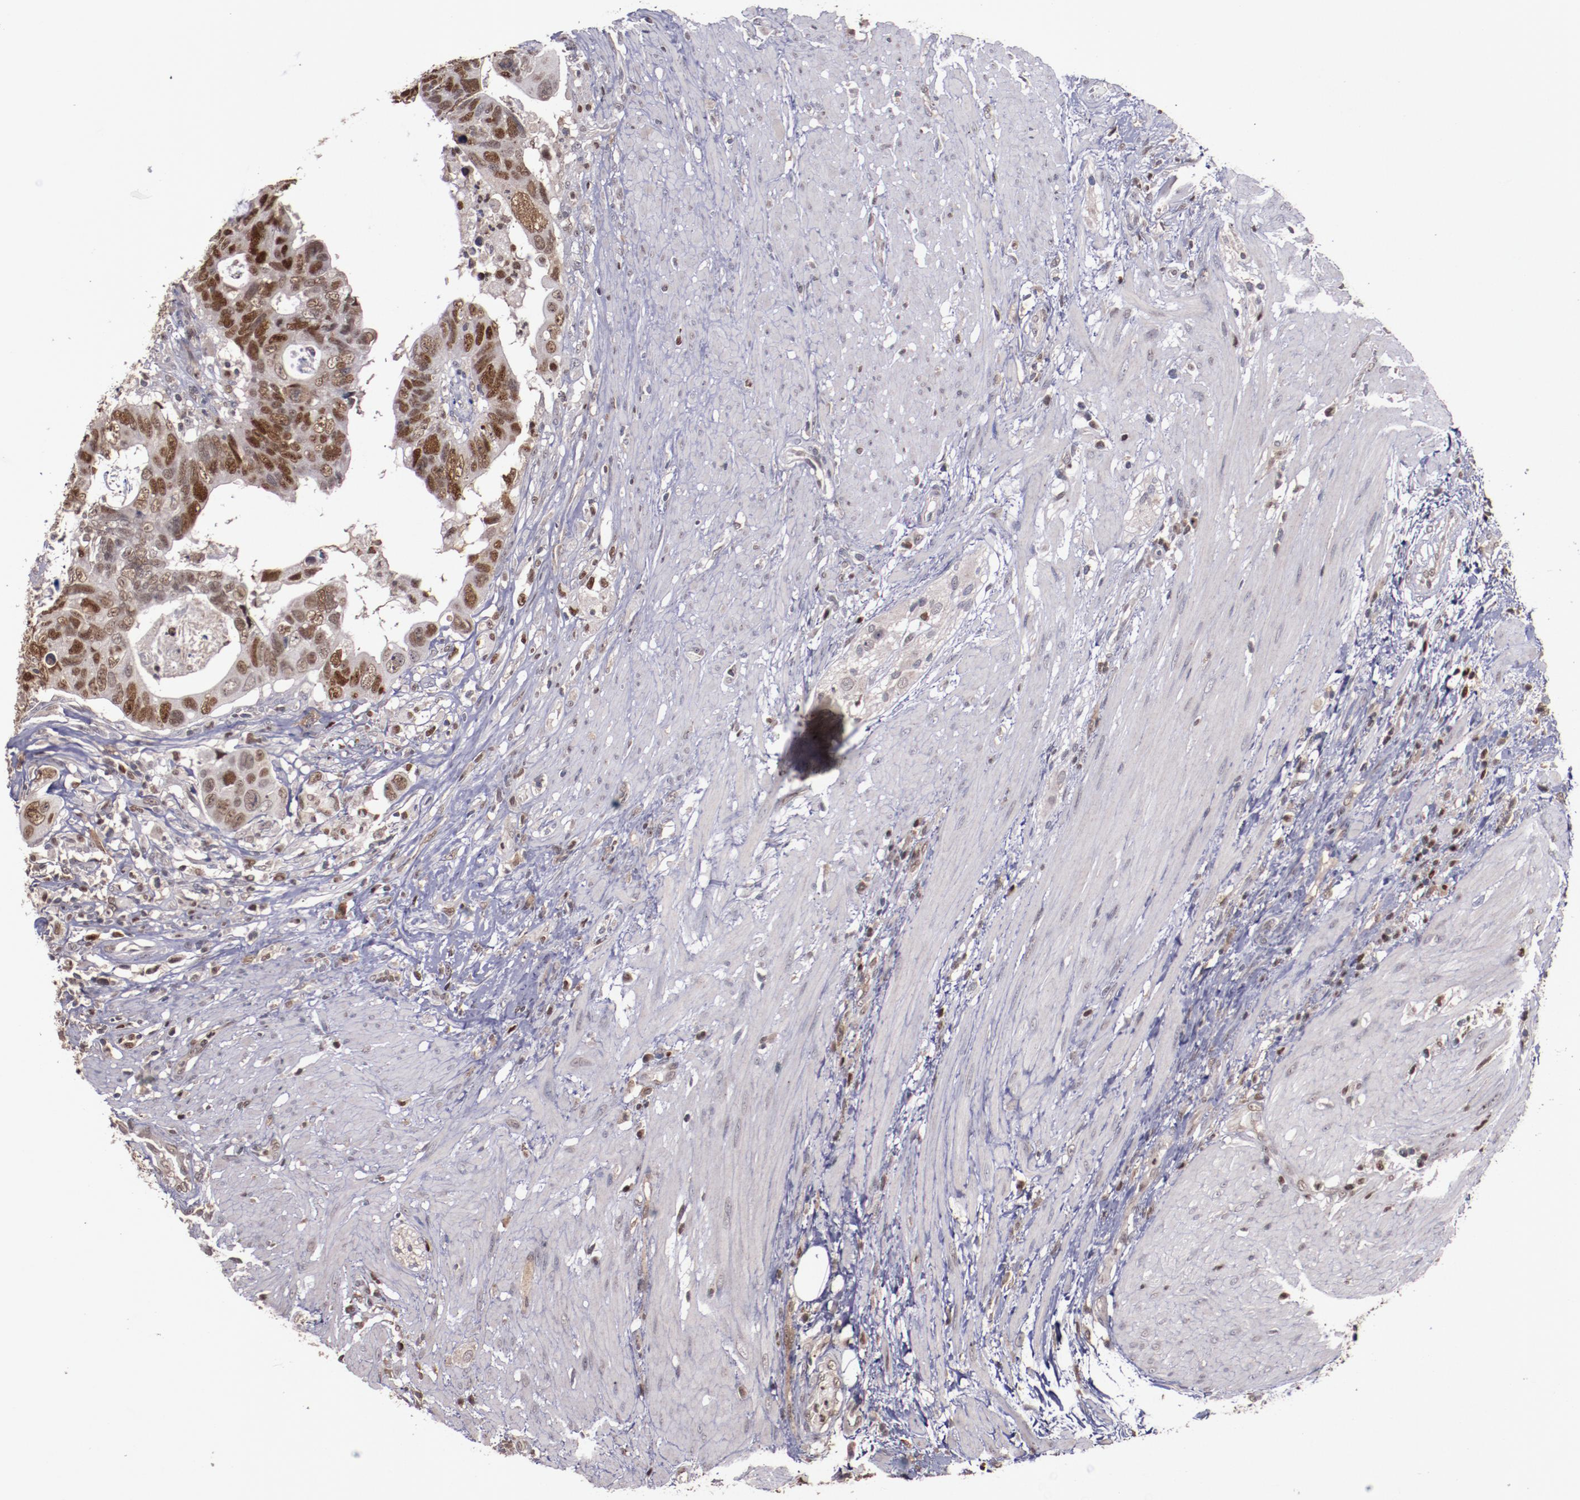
{"staining": {"intensity": "strong", "quantity": ">75%", "location": "nuclear"}, "tissue": "colorectal cancer", "cell_type": "Tumor cells", "image_type": "cancer", "snomed": [{"axis": "morphology", "description": "Adenocarcinoma, NOS"}, {"axis": "topography", "description": "Rectum"}], "caption": "Adenocarcinoma (colorectal) stained for a protein shows strong nuclear positivity in tumor cells.", "gene": "CHEK2", "patient": {"sex": "male", "age": 53}}